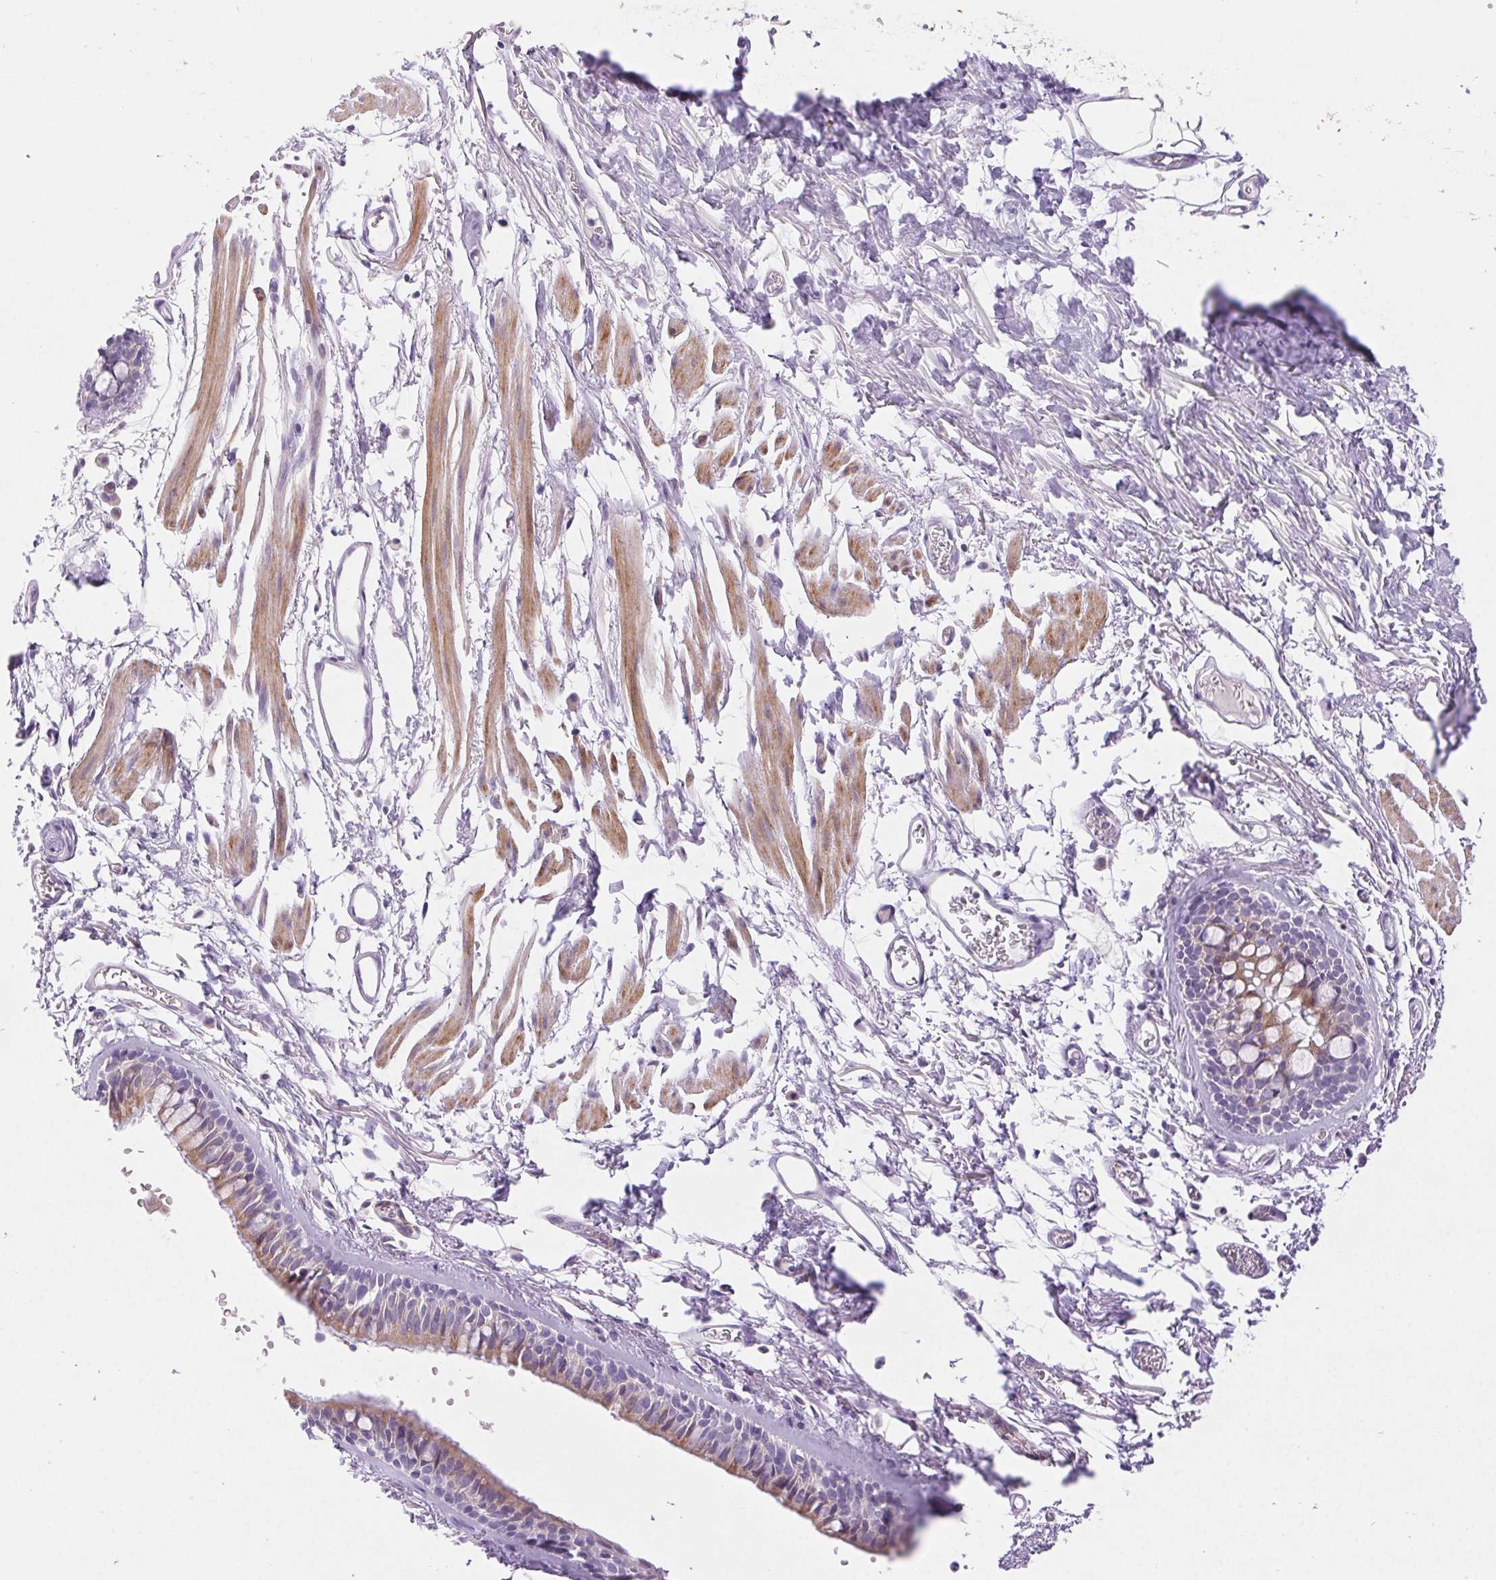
{"staining": {"intensity": "weak", "quantity": ">75%", "location": "cytoplasmic/membranous"}, "tissue": "bronchus", "cell_type": "Respiratory epithelial cells", "image_type": "normal", "snomed": [{"axis": "morphology", "description": "Normal tissue, NOS"}, {"axis": "topography", "description": "Cartilage tissue"}, {"axis": "topography", "description": "Bronchus"}], "caption": "This is a micrograph of immunohistochemistry staining of normal bronchus, which shows weak staining in the cytoplasmic/membranous of respiratory epithelial cells.", "gene": "ARHGAP11B", "patient": {"sex": "female", "age": 79}}